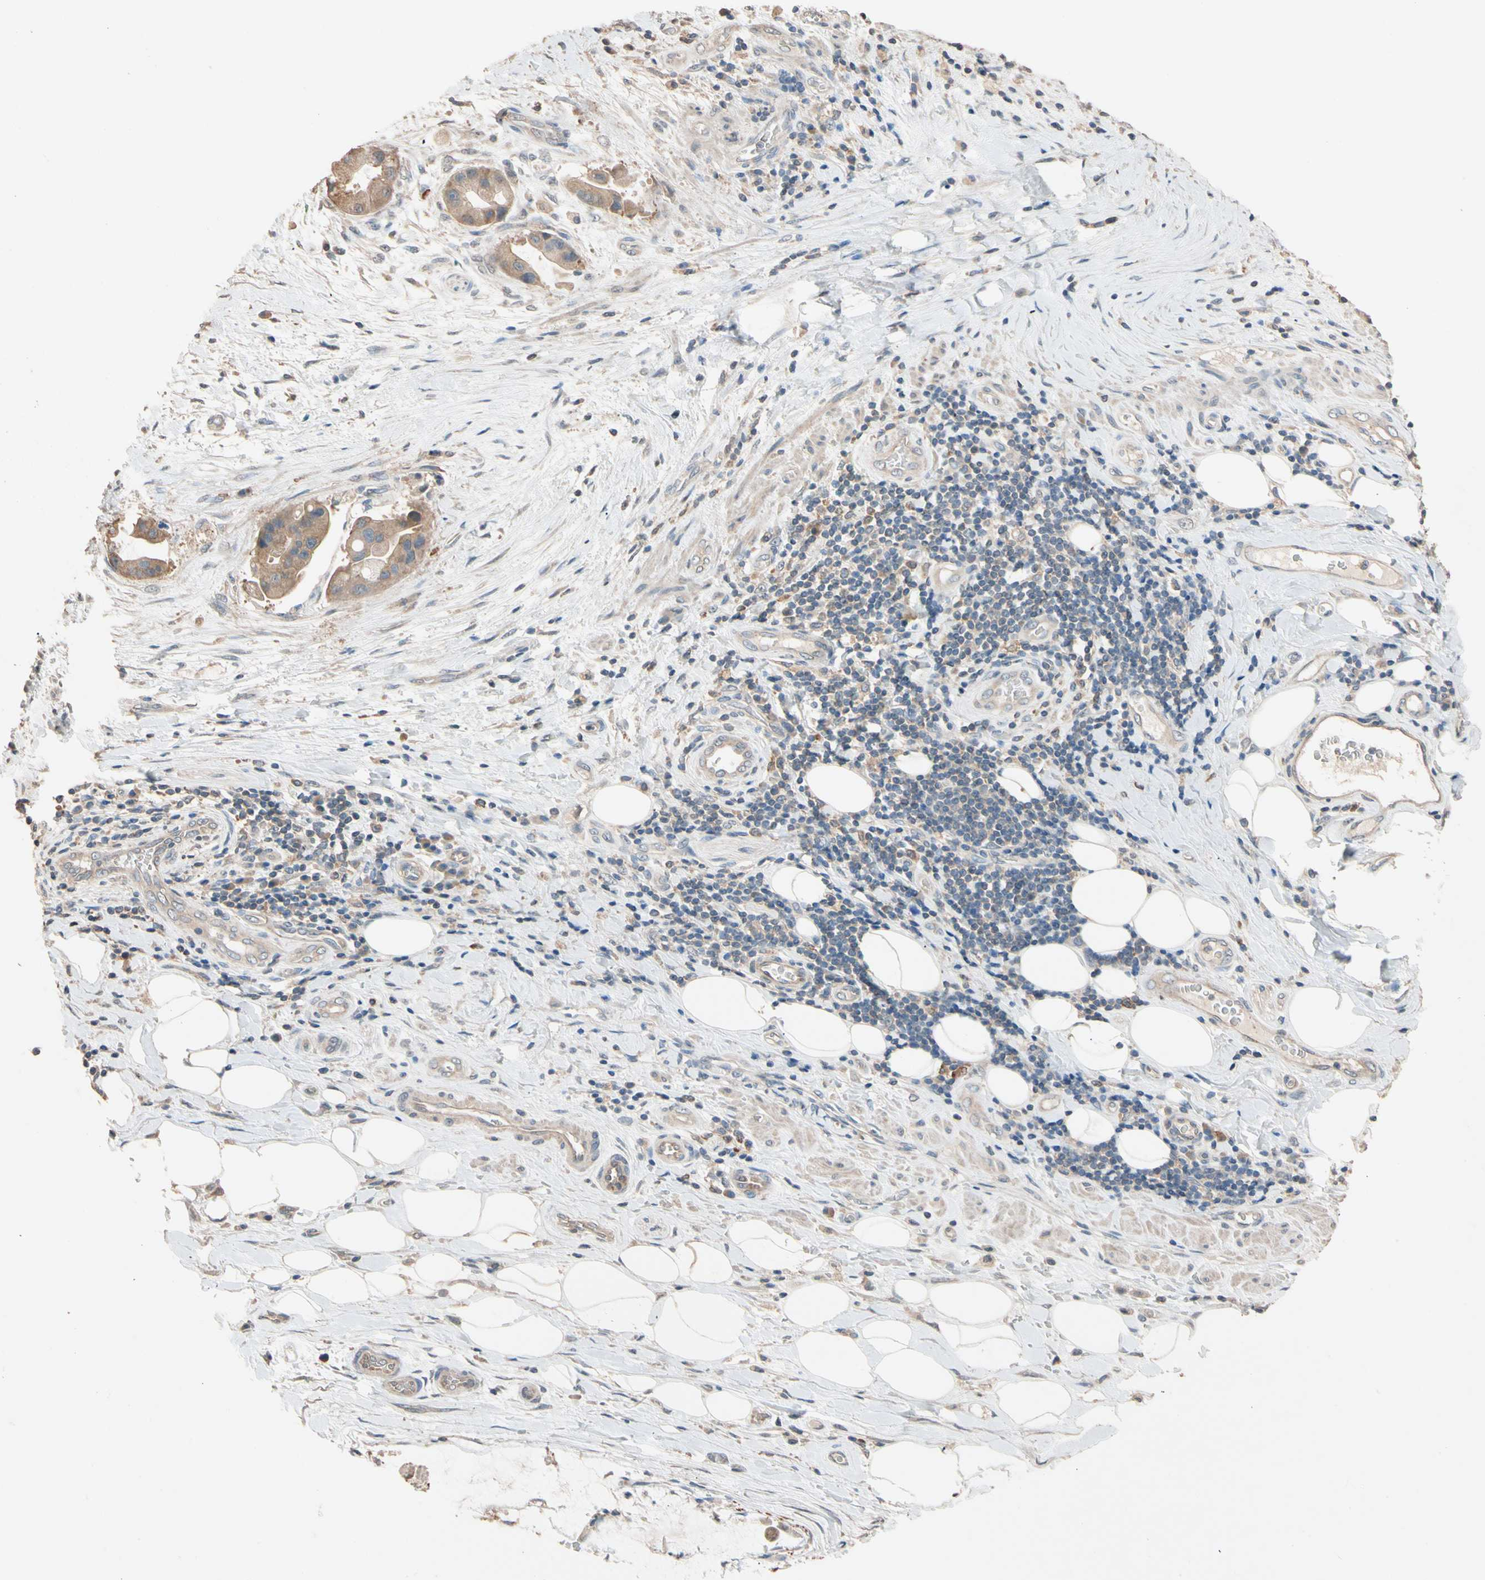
{"staining": {"intensity": "moderate", "quantity": ">75%", "location": "cytoplasmic/membranous"}, "tissue": "liver cancer", "cell_type": "Tumor cells", "image_type": "cancer", "snomed": [{"axis": "morphology", "description": "Normal tissue, NOS"}, {"axis": "morphology", "description": "Cholangiocarcinoma"}, {"axis": "topography", "description": "Liver"}, {"axis": "topography", "description": "Peripheral nerve tissue"}], "caption": "Tumor cells display medium levels of moderate cytoplasmic/membranous expression in approximately >75% of cells in liver cancer.", "gene": "MAP3K7", "patient": {"sex": "male", "age": 50}}